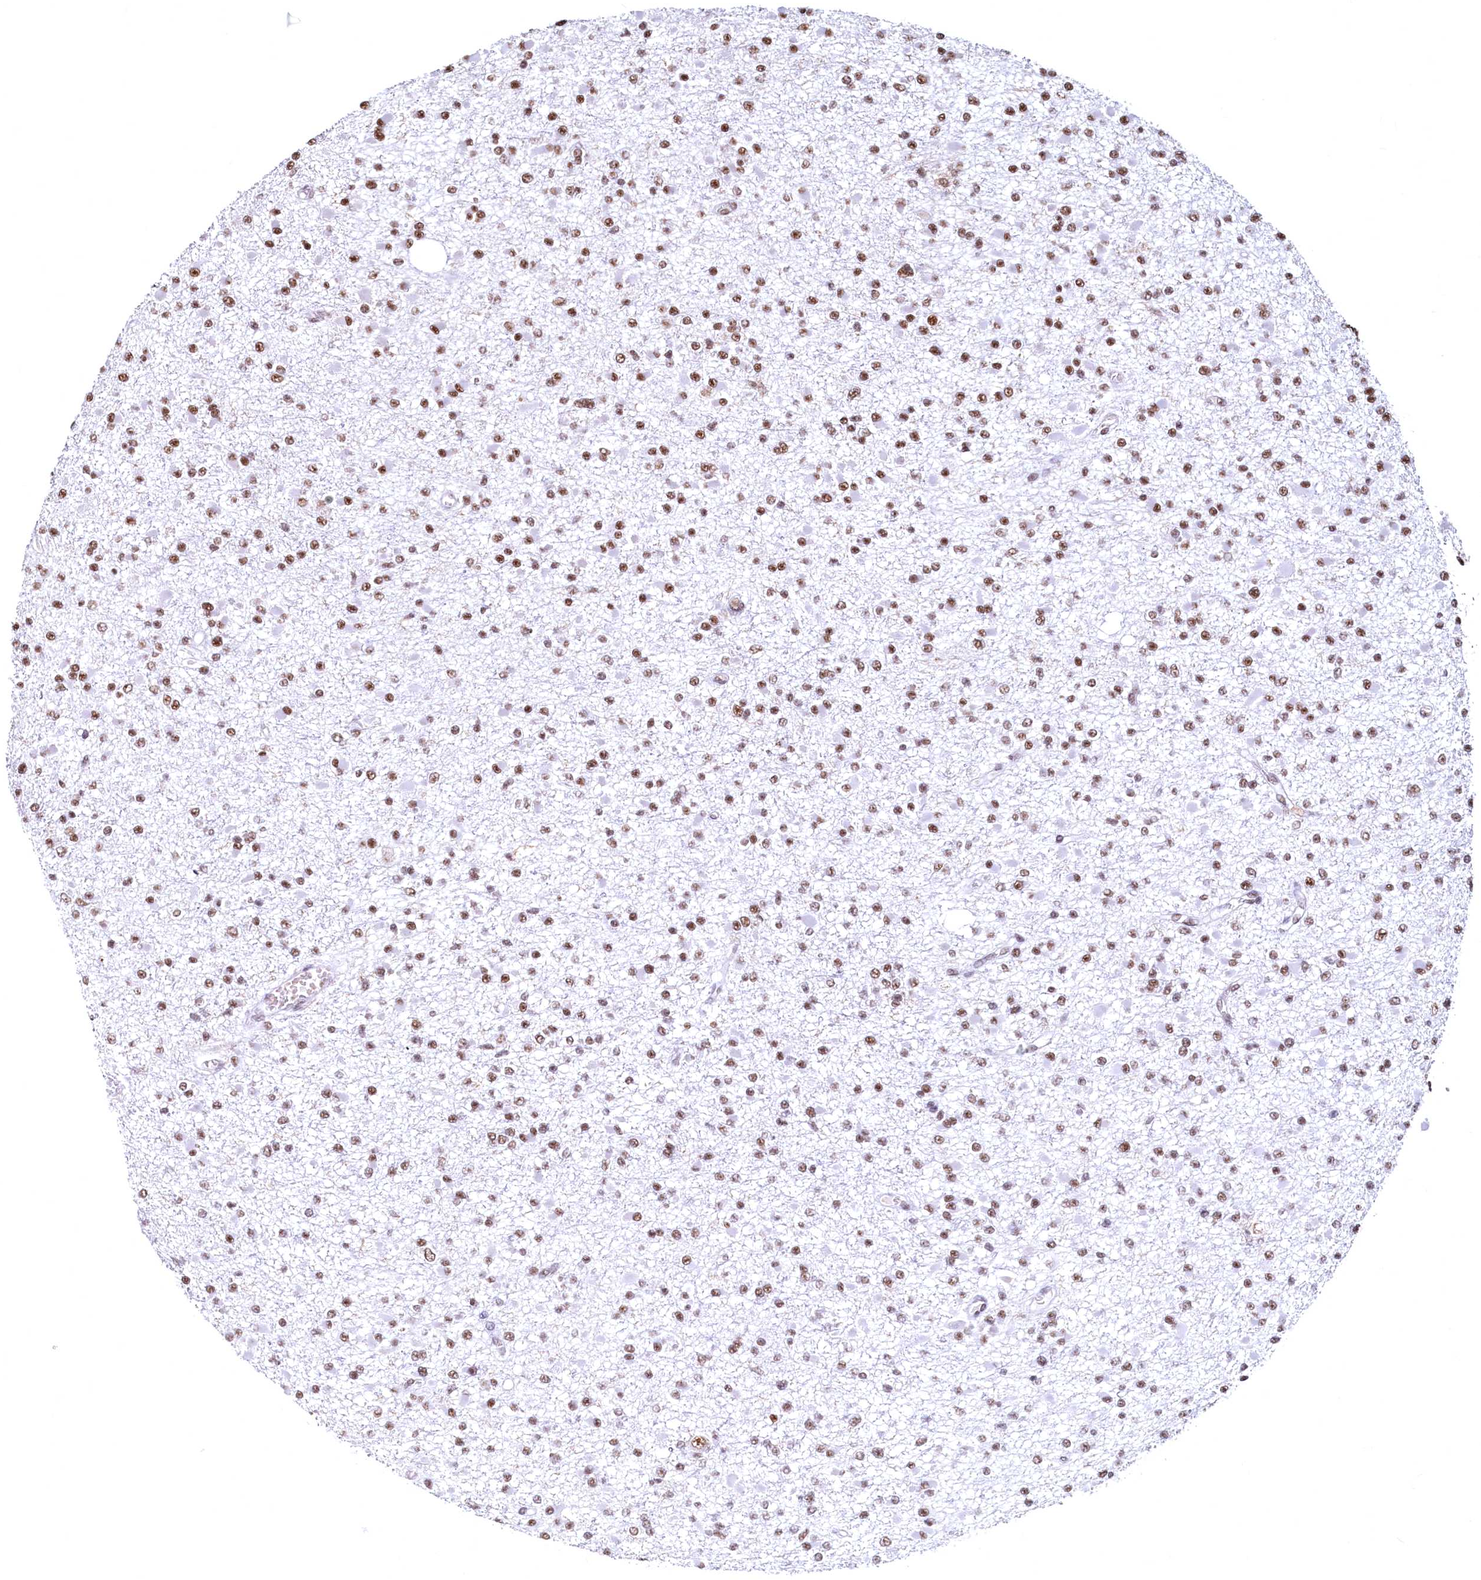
{"staining": {"intensity": "moderate", "quantity": ">75%", "location": "nuclear"}, "tissue": "glioma", "cell_type": "Tumor cells", "image_type": "cancer", "snomed": [{"axis": "morphology", "description": "Glioma, malignant, Low grade"}, {"axis": "topography", "description": "Brain"}], "caption": "Immunohistochemistry (IHC) histopathology image of human malignant glioma (low-grade) stained for a protein (brown), which exhibits medium levels of moderate nuclear staining in approximately >75% of tumor cells.", "gene": "RSRC2", "patient": {"sex": "female", "age": 22}}